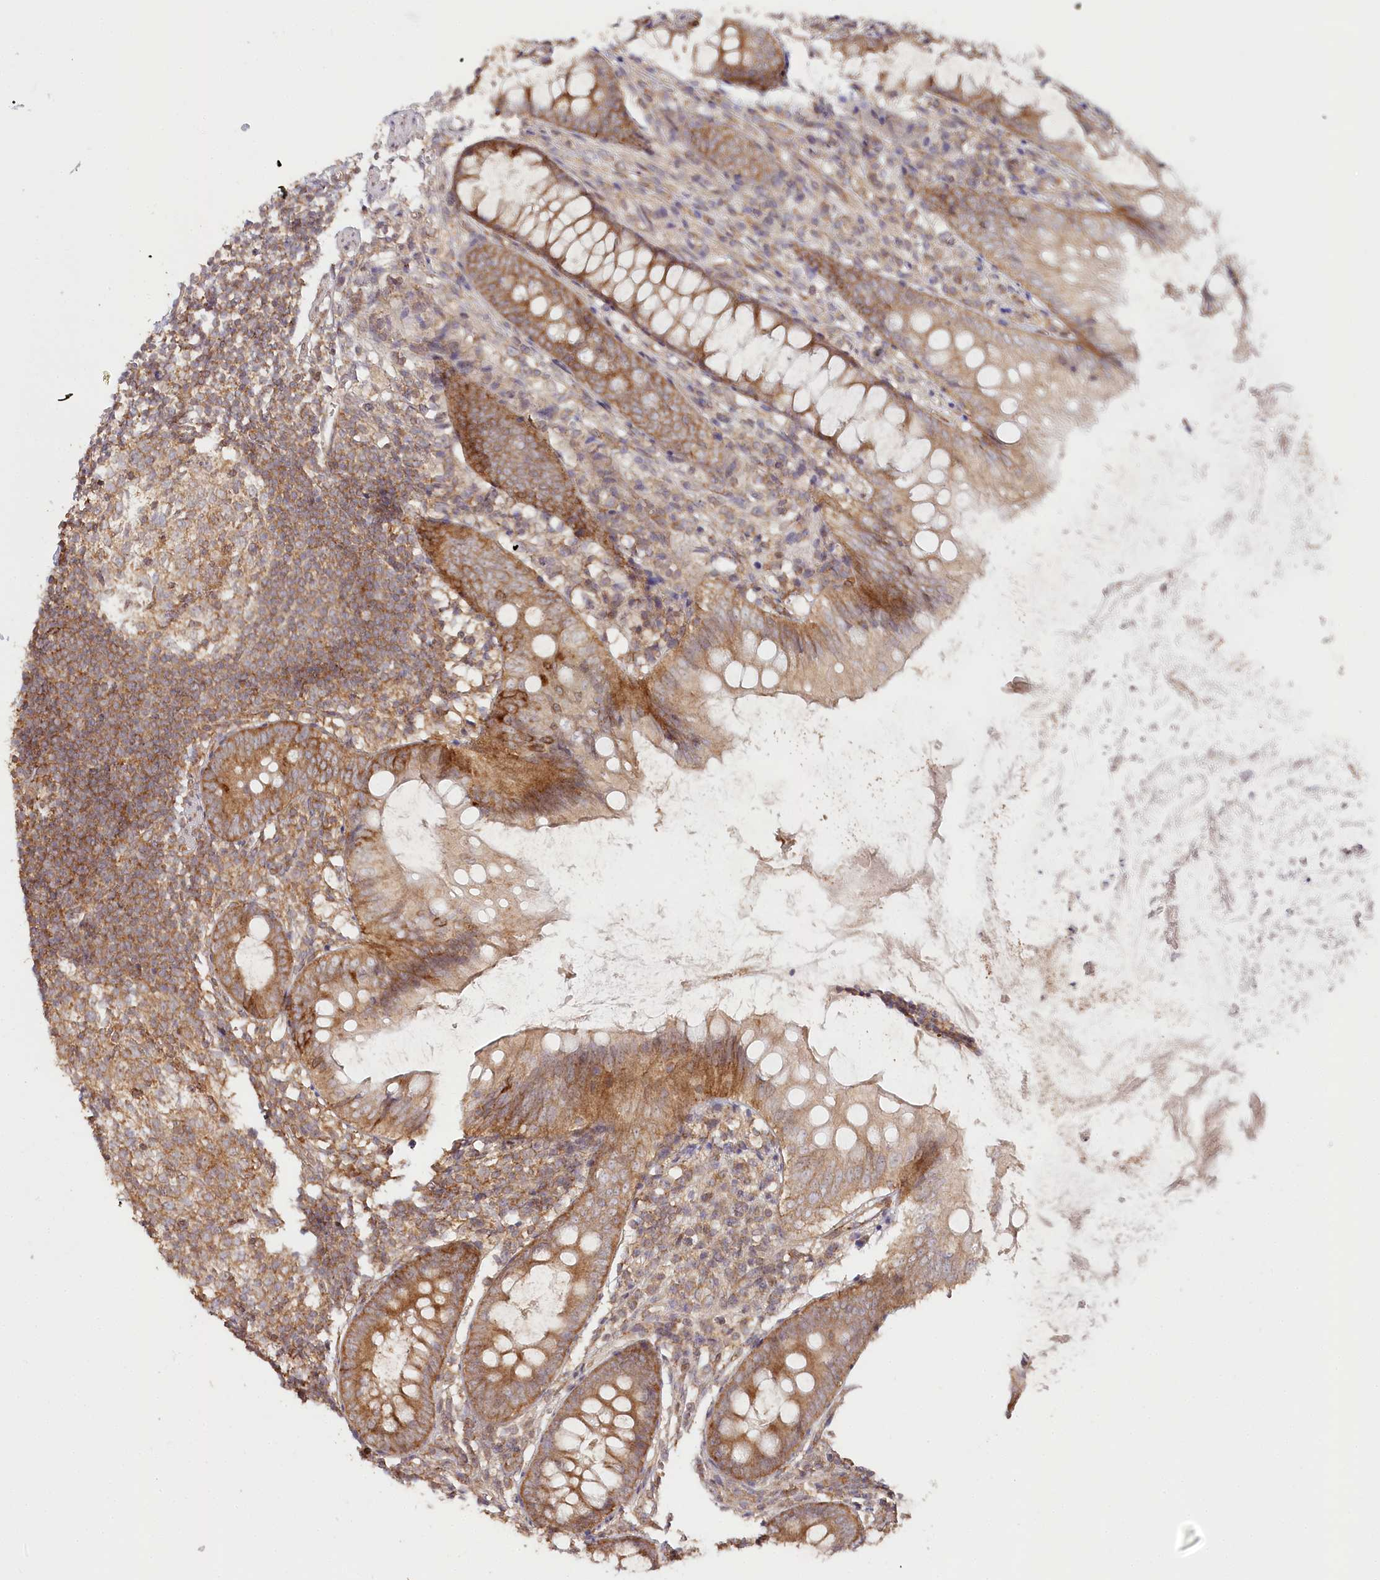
{"staining": {"intensity": "moderate", "quantity": ">75%", "location": "cytoplasmic/membranous"}, "tissue": "appendix", "cell_type": "Glandular cells", "image_type": "normal", "snomed": [{"axis": "morphology", "description": "Normal tissue, NOS"}, {"axis": "topography", "description": "Appendix"}], "caption": "Immunohistochemical staining of unremarkable human appendix shows >75% levels of moderate cytoplasmic/membranous protein expression in approximately >75% of glandular cells. Nuclei are stained in blue.", "gene": "OTUD4", "patient": {"sex": "female", "age": 77}}